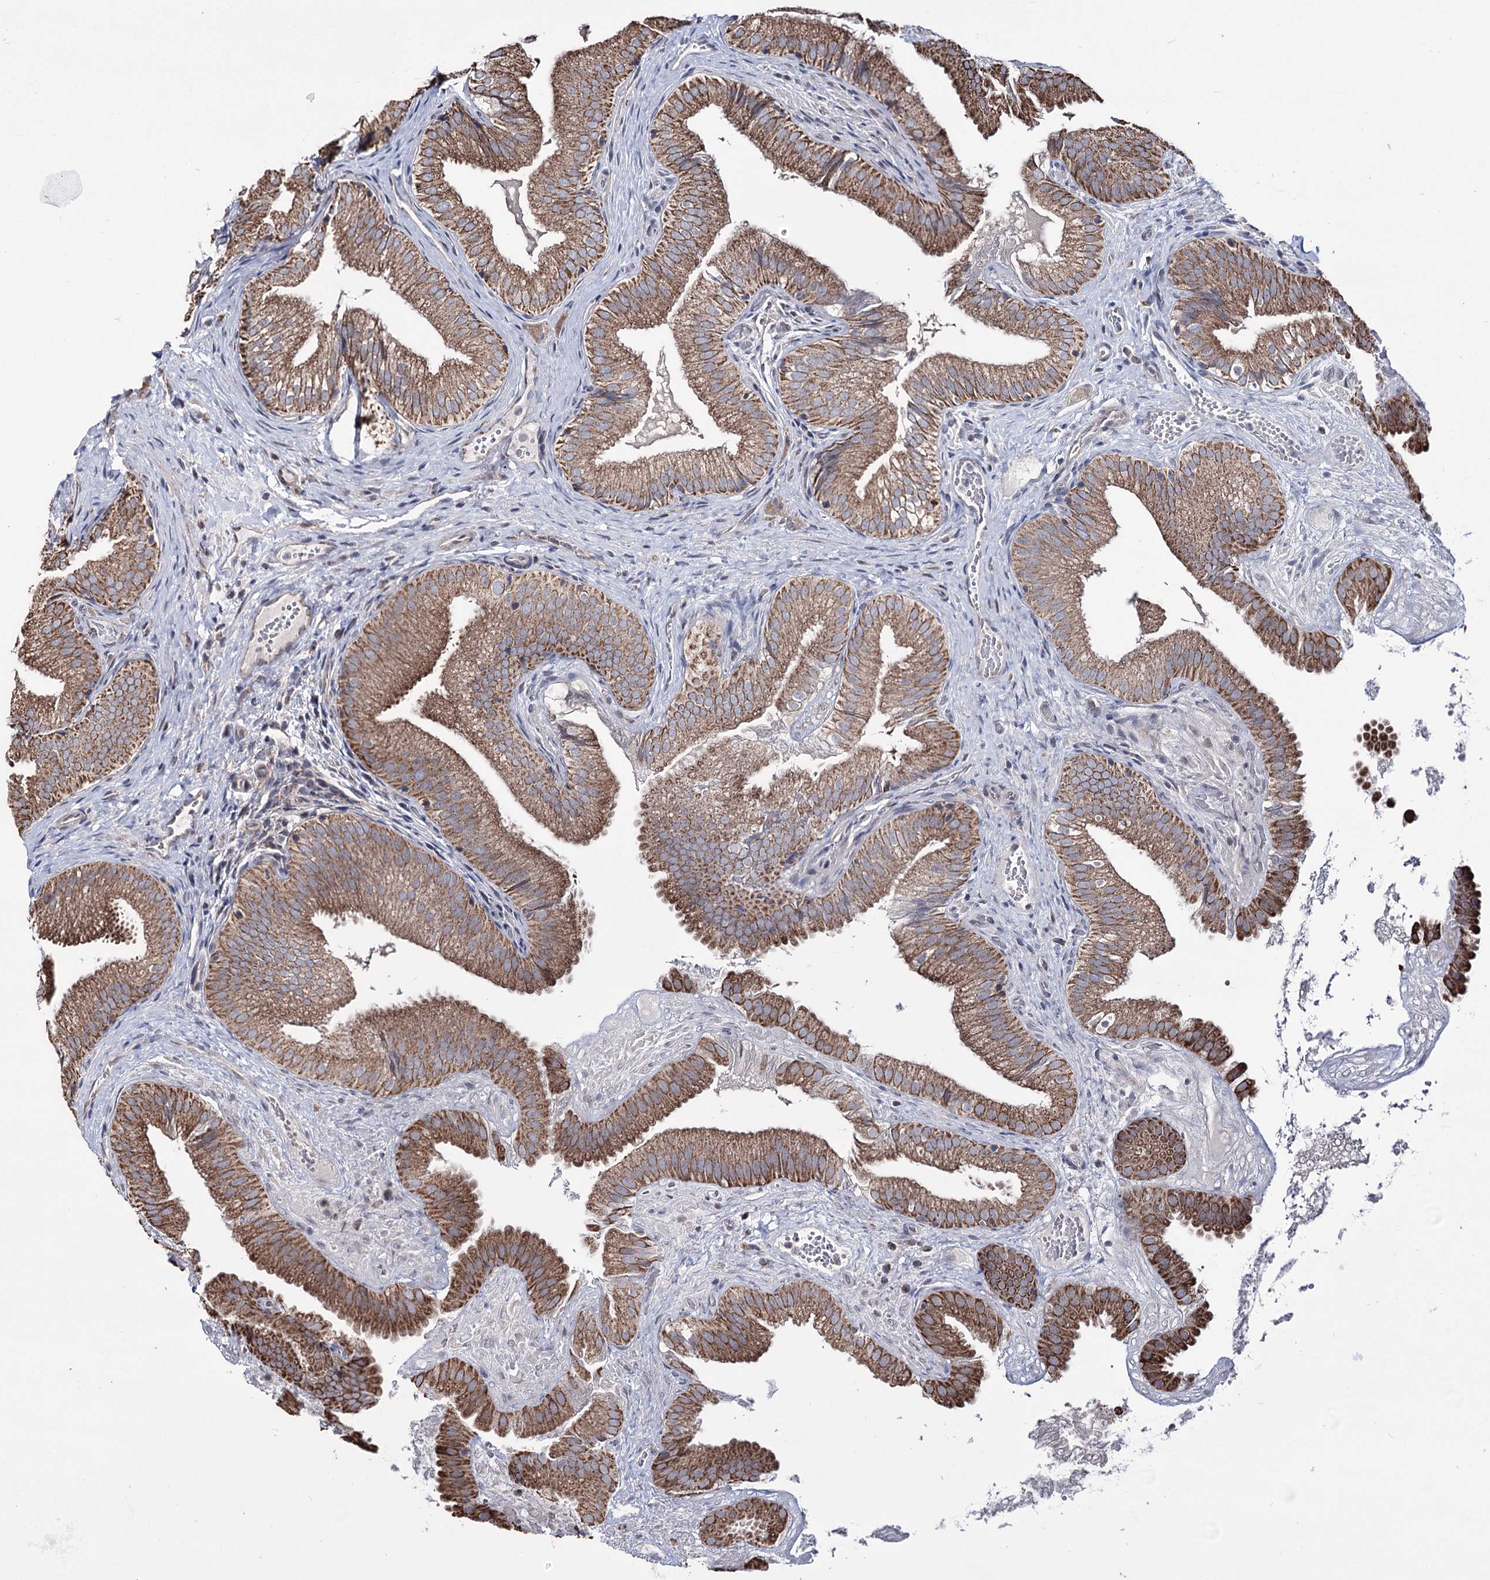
{"staining": {"intensity": "moderate", "quantity": ">75%", "location": "cytoplasmic/membranous"}, "tissue": "gallbladder", "cell_type": "Glandular cells", "image_type": "normal", "snomed": [{"axis": "morphology", "description": "Normal tissue, NOS"}, {"axis": "topography", "description": "Gallbladder"}], "caption": "Immunohistochemistry (IHC) of normal human gallbladder reveals medium levels of moderate cytoplasmic/membranous positivity in approximately >75% of glandular cells.", "gene": "CREB3L4", "patient": {"sex": "female", "age": 30}}